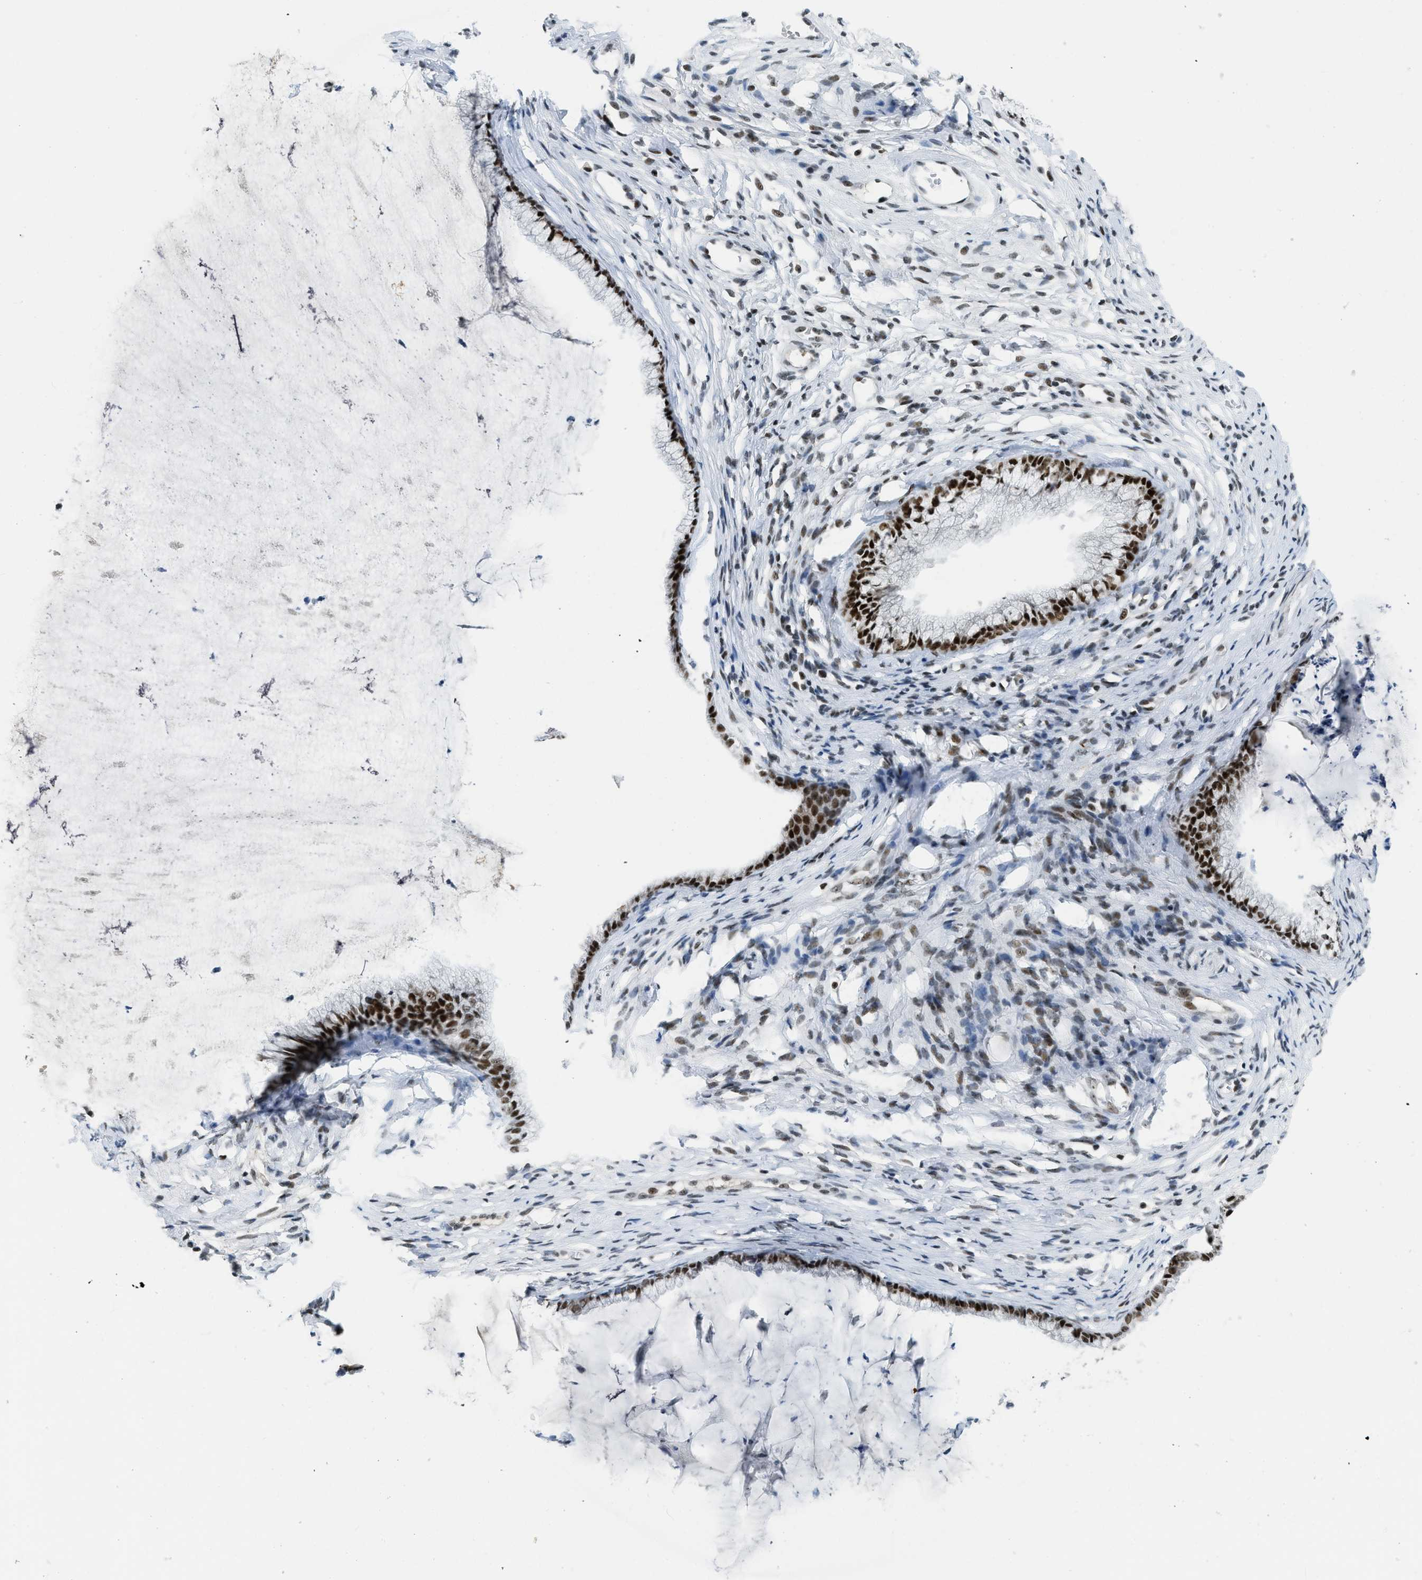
{"staining": {"intensity": "strong", "quantity": ">75%", "location": "nuclear"}, "tissue": "cervix", "cell_type": "Glandular cells", "image_type": "normal", "snomed": [{"axis": "morphology", "description": "Normal tissue, NOS"}, {"axis": "topography", "description": "Cervix"}], "caption": "Immunohistochemistry image of benign cervix: human cervix stained using immunohistochemistry (IHC) displays high levels of strong protein expression localized specifically in the nuclear of glandular cells, appearing as a nuclear brown color.", "gene": "URB1", "patient": {"sex": "female", "age": 77}}